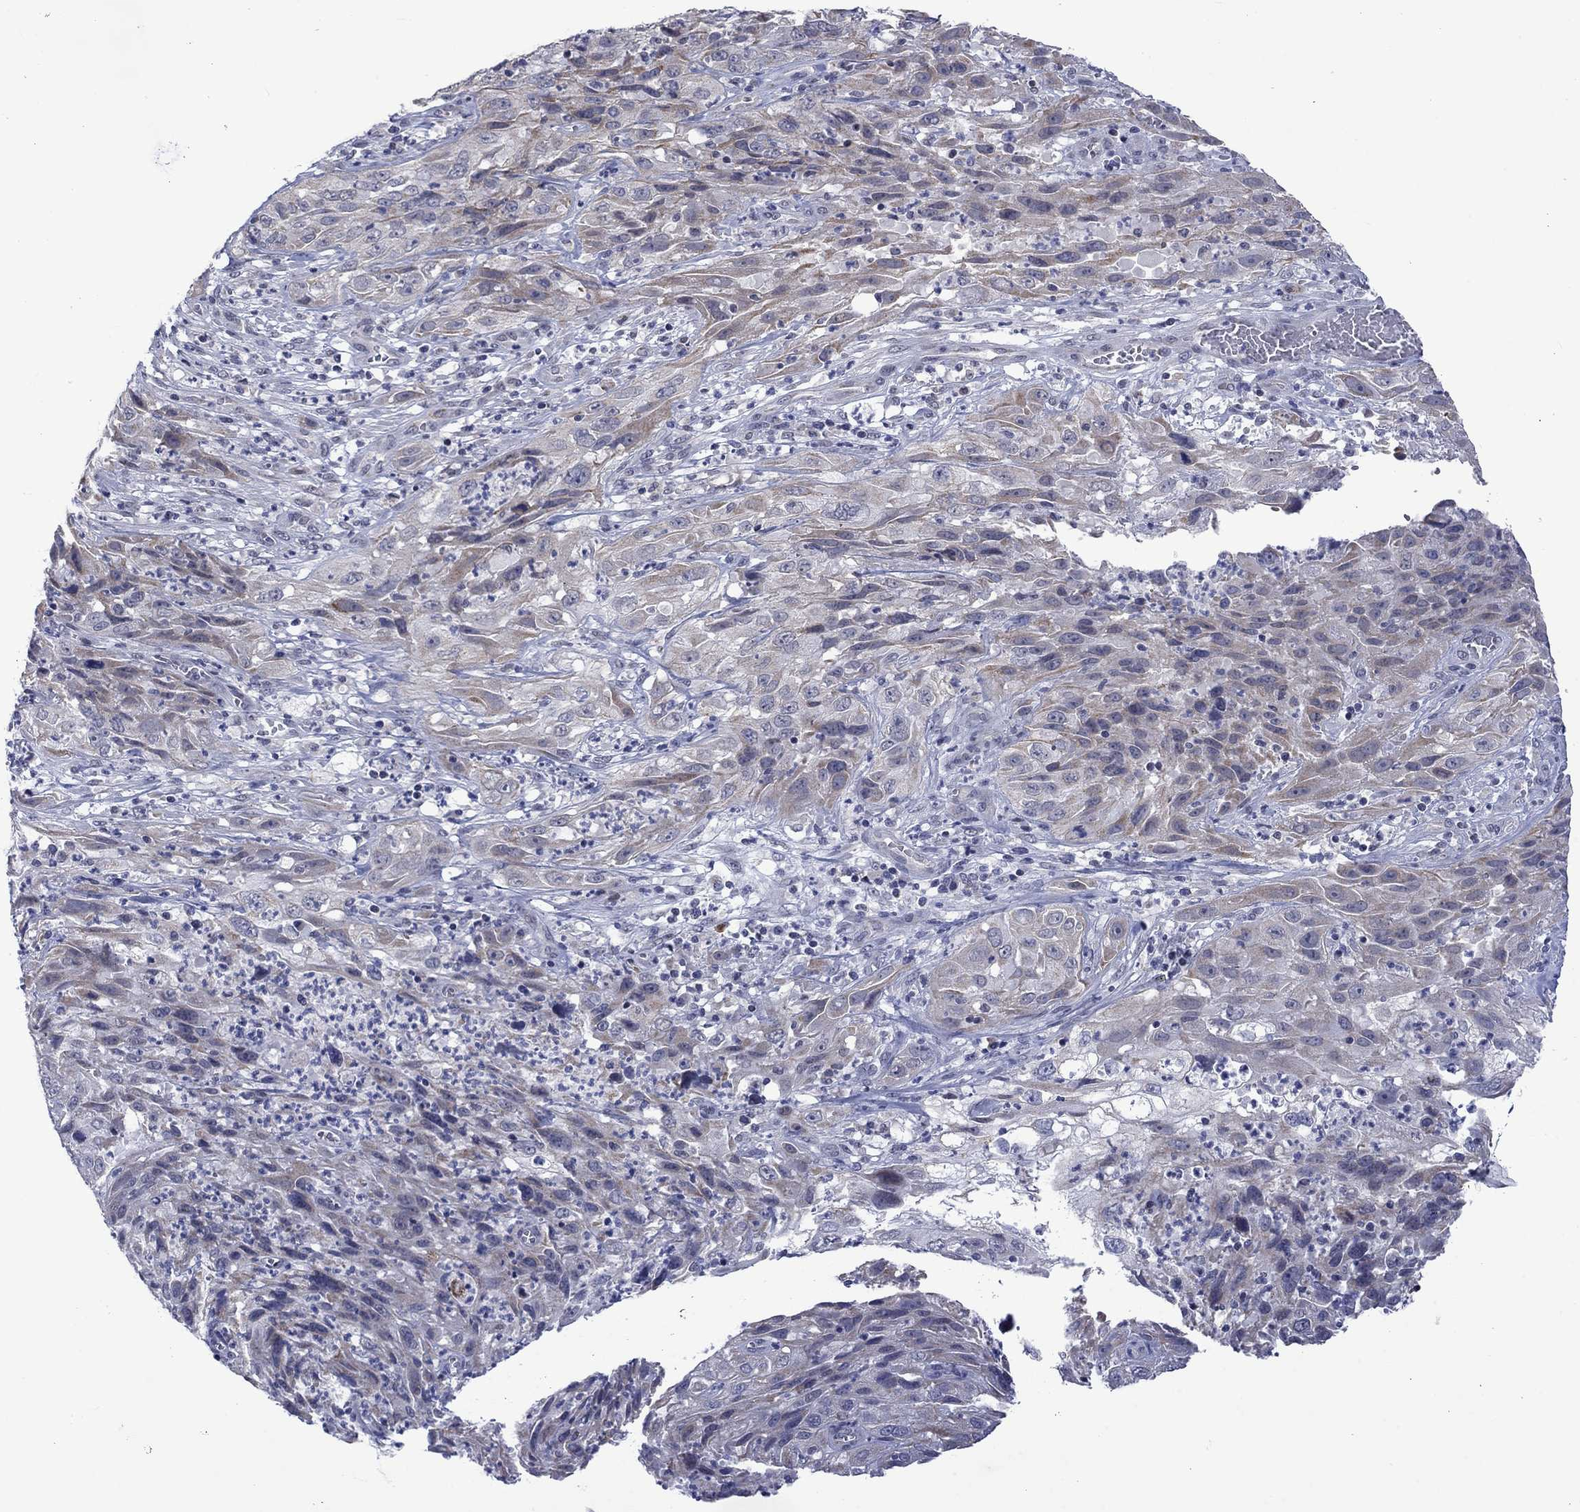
{"staining": {"intensity": "weak", "quantity": "<25%", "location": "cytoplasmic/membranous"}, "tissue": "cervical cancer", "cell_type": "Tumor cells", "image_type": "cancer", "snomed": [{"axis": "morphology", "description": "Squamous cell carcinoma, NOS"}, {"axis": "topography", "description": "Cervix"}], "caption": "Tumor cells show no significant staining in squamous cell carcinoma (cervical).", "gene": "KCNJ16", "patient": {"sex": "female", "age": 32}}